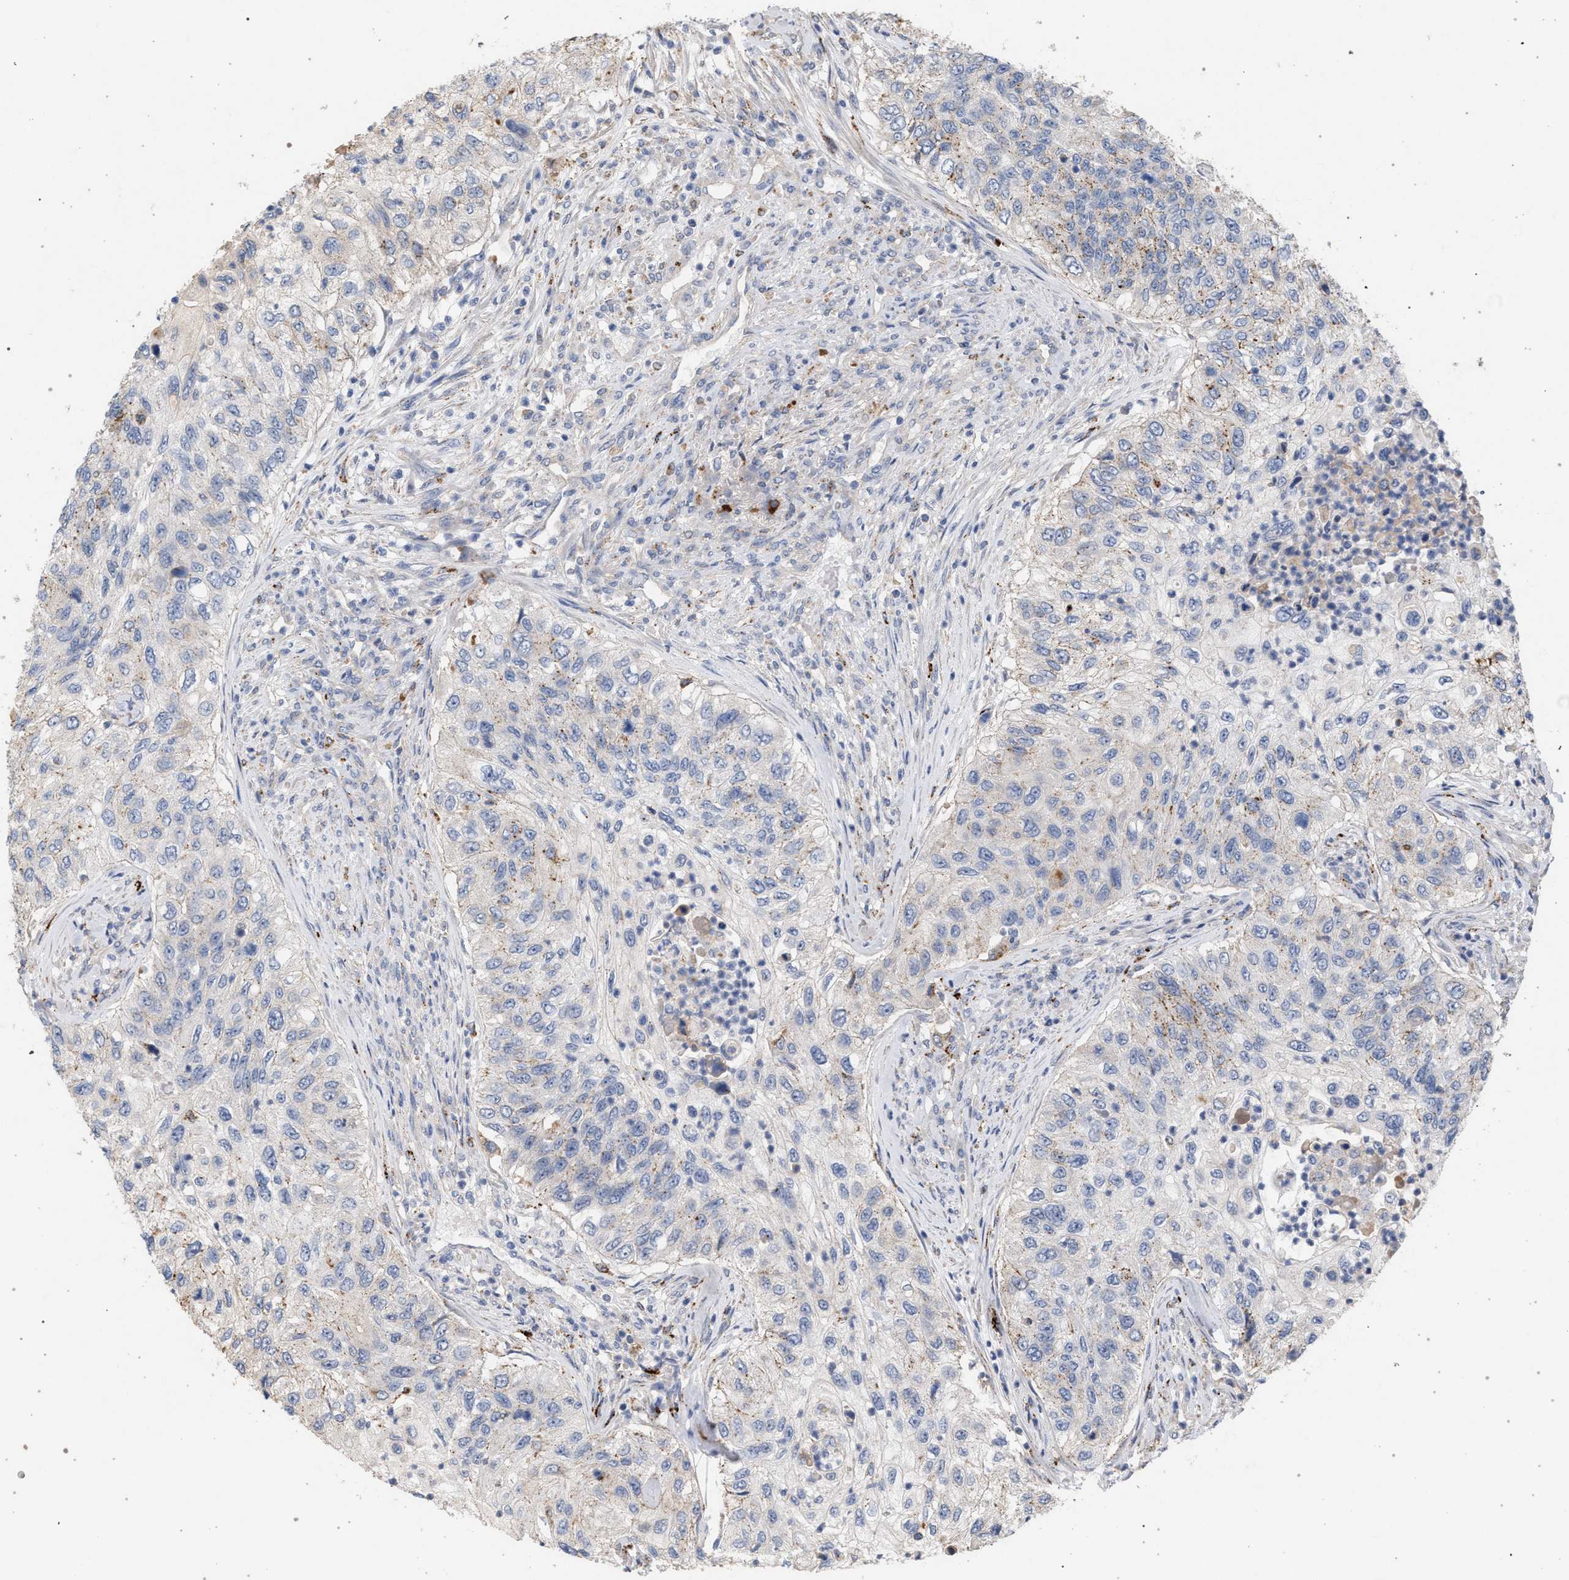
{"staining": {"intensity": "weak", "quantity": "25%-75%", "location": "cytoplasmic/membranous"}, "tissue": "urothelial cancer", "cell_type": "Tumor cells", "image_type": "cancer", "snomed": [{"axis": "morphology", "description": "Urothelial carcinoma, High grade"}, {"axis": "topography", "description": "Urinary bladder"}], "caption": "High-grade urothelial carcinoma was stained to show a protein in brown. There is low levels of weak cytoplasmic/membranous staining in approximately 25%-75% of tumor cells.", "gene": "MAMDC2", "patient": {"sex": "female", "age": 60}}